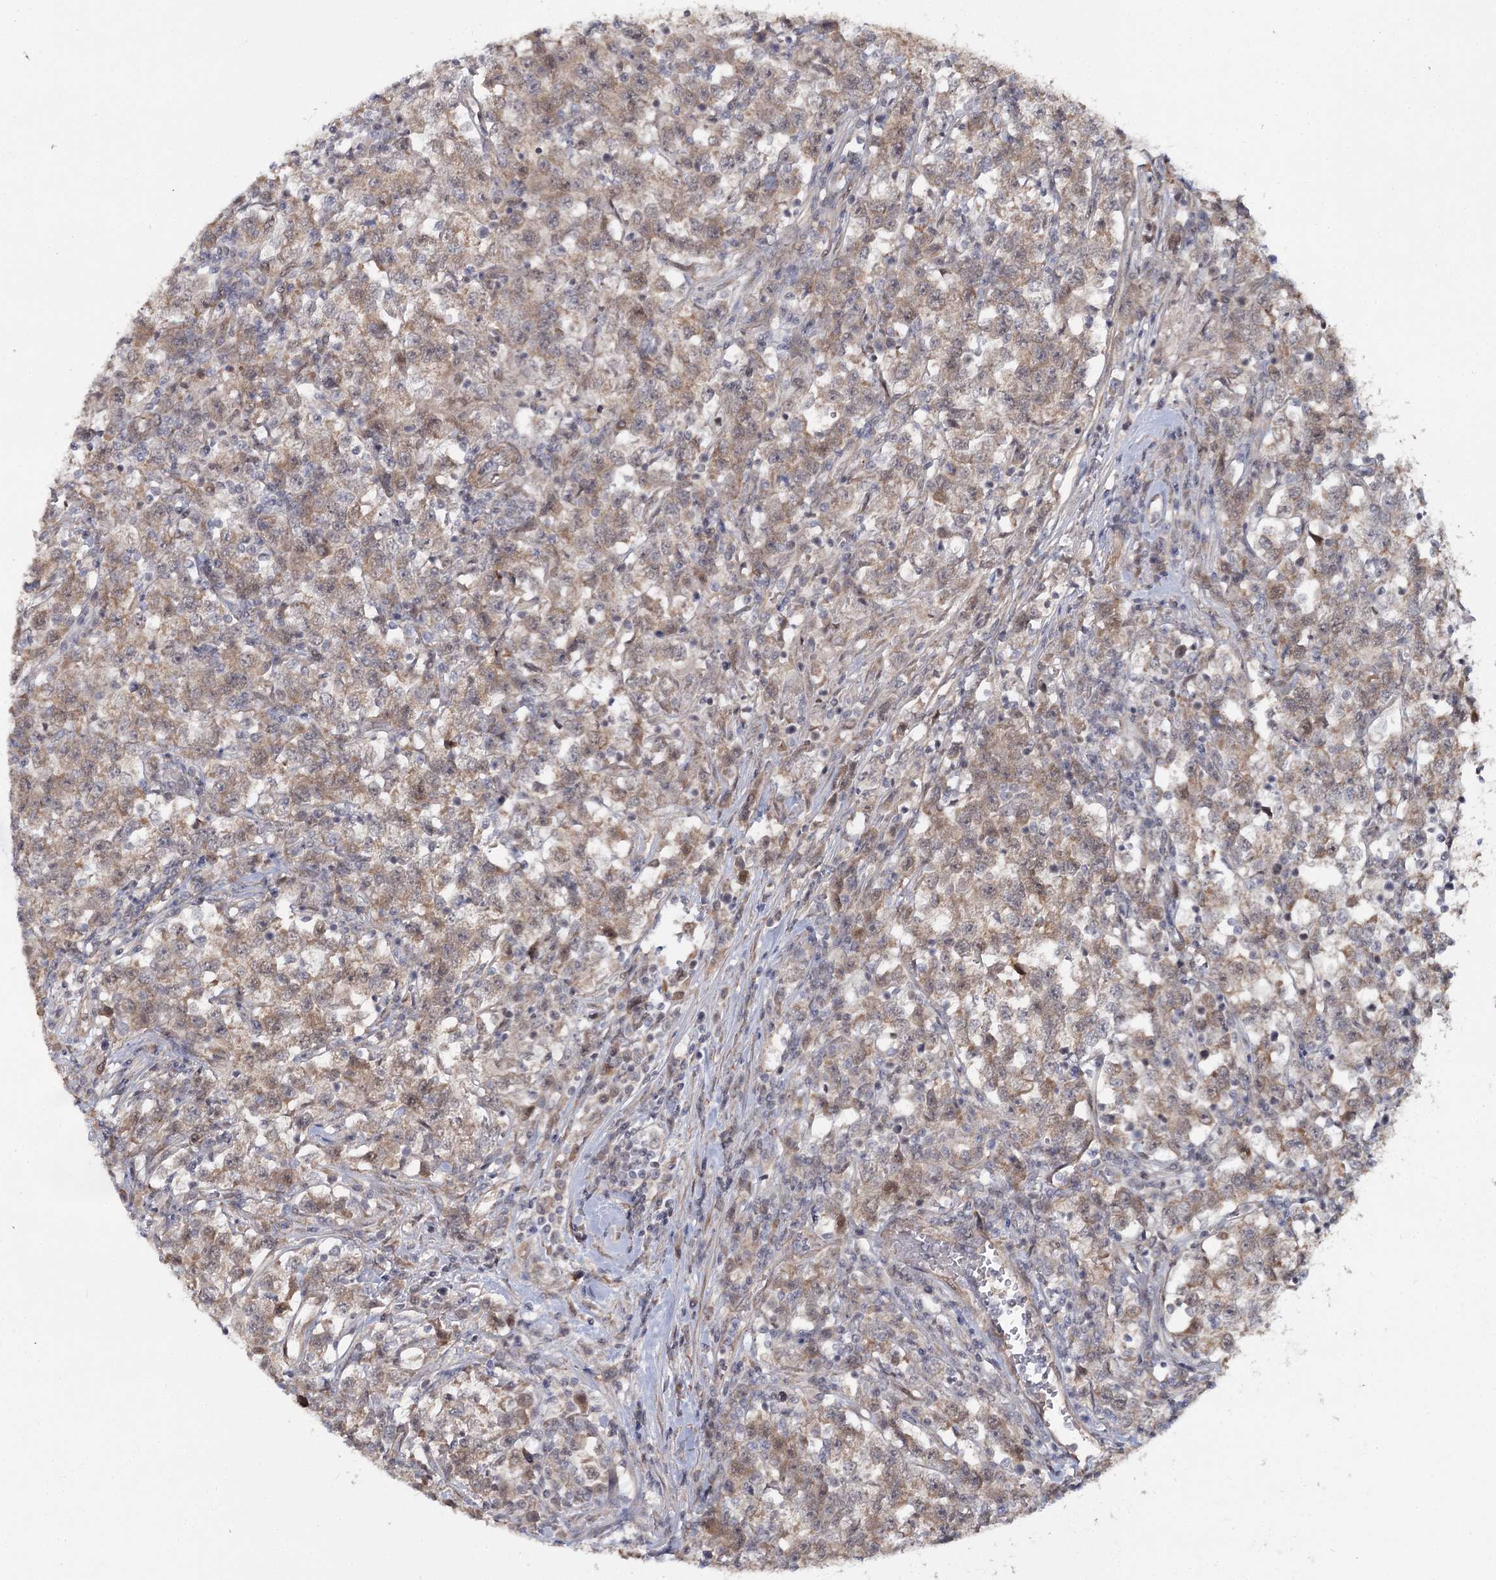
{"staining": {"intensity": "weak", "quantity": ">75%", "location": "cytoplasmic/membranous"}, "tissue": "testis cancer", "cell_type": "Tumor cells", "image_type": "cancer", "snomed": [{"axis": "morphology", "description": "Normal tissue, NOS"}, {"axis": "morphology", "description": "Seminoma, NOS"}, {"axis": "topography", "description": "Testis"}], "caption": "This micrograph demonstrates IHC staining of testis seminoma, with low weak cytoplasmic/membranous positivity in approximately >75% of tumor cells.", "gene": "TBC1D9B", "patient": {"sex": "male", "age": 43}}